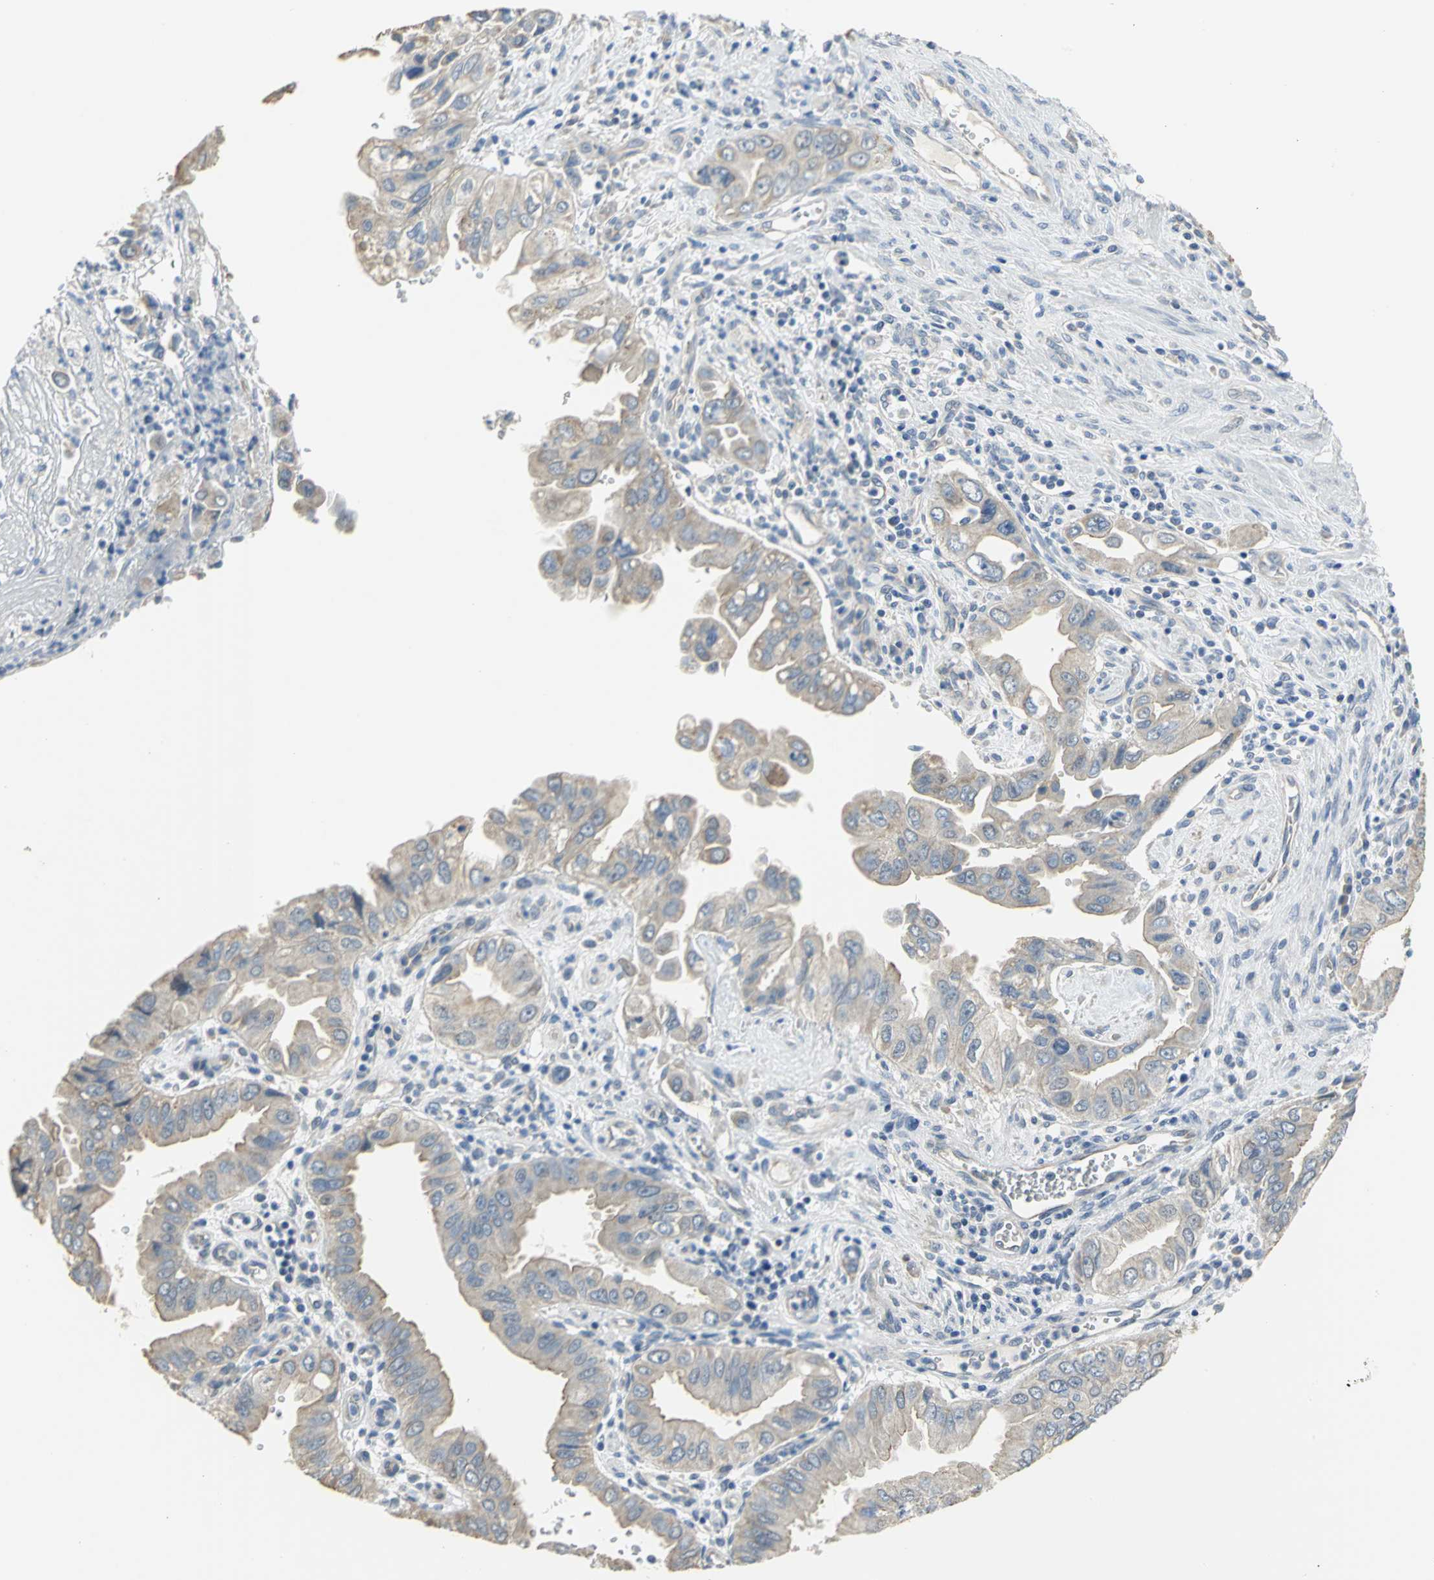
{"staining": {"intensity": "negative", "quantity": "none", "location": "none"}, "tissue": "pancreatic cancer", "cell_type": "Tumor cells", "image_type": "cancer", "snomed": [{"axis": "morphology", "description": "Normal tissue, NOS"}, {"axis": "topography", "description": "Lymph node"}], "caption": "An IHC histopathology image of pancreatic cancer is shown. There is no staining in tumor cells of pancreatic cancer.", "gene": "HTR1F", "patient": {"sex": "male", "age": 50}}